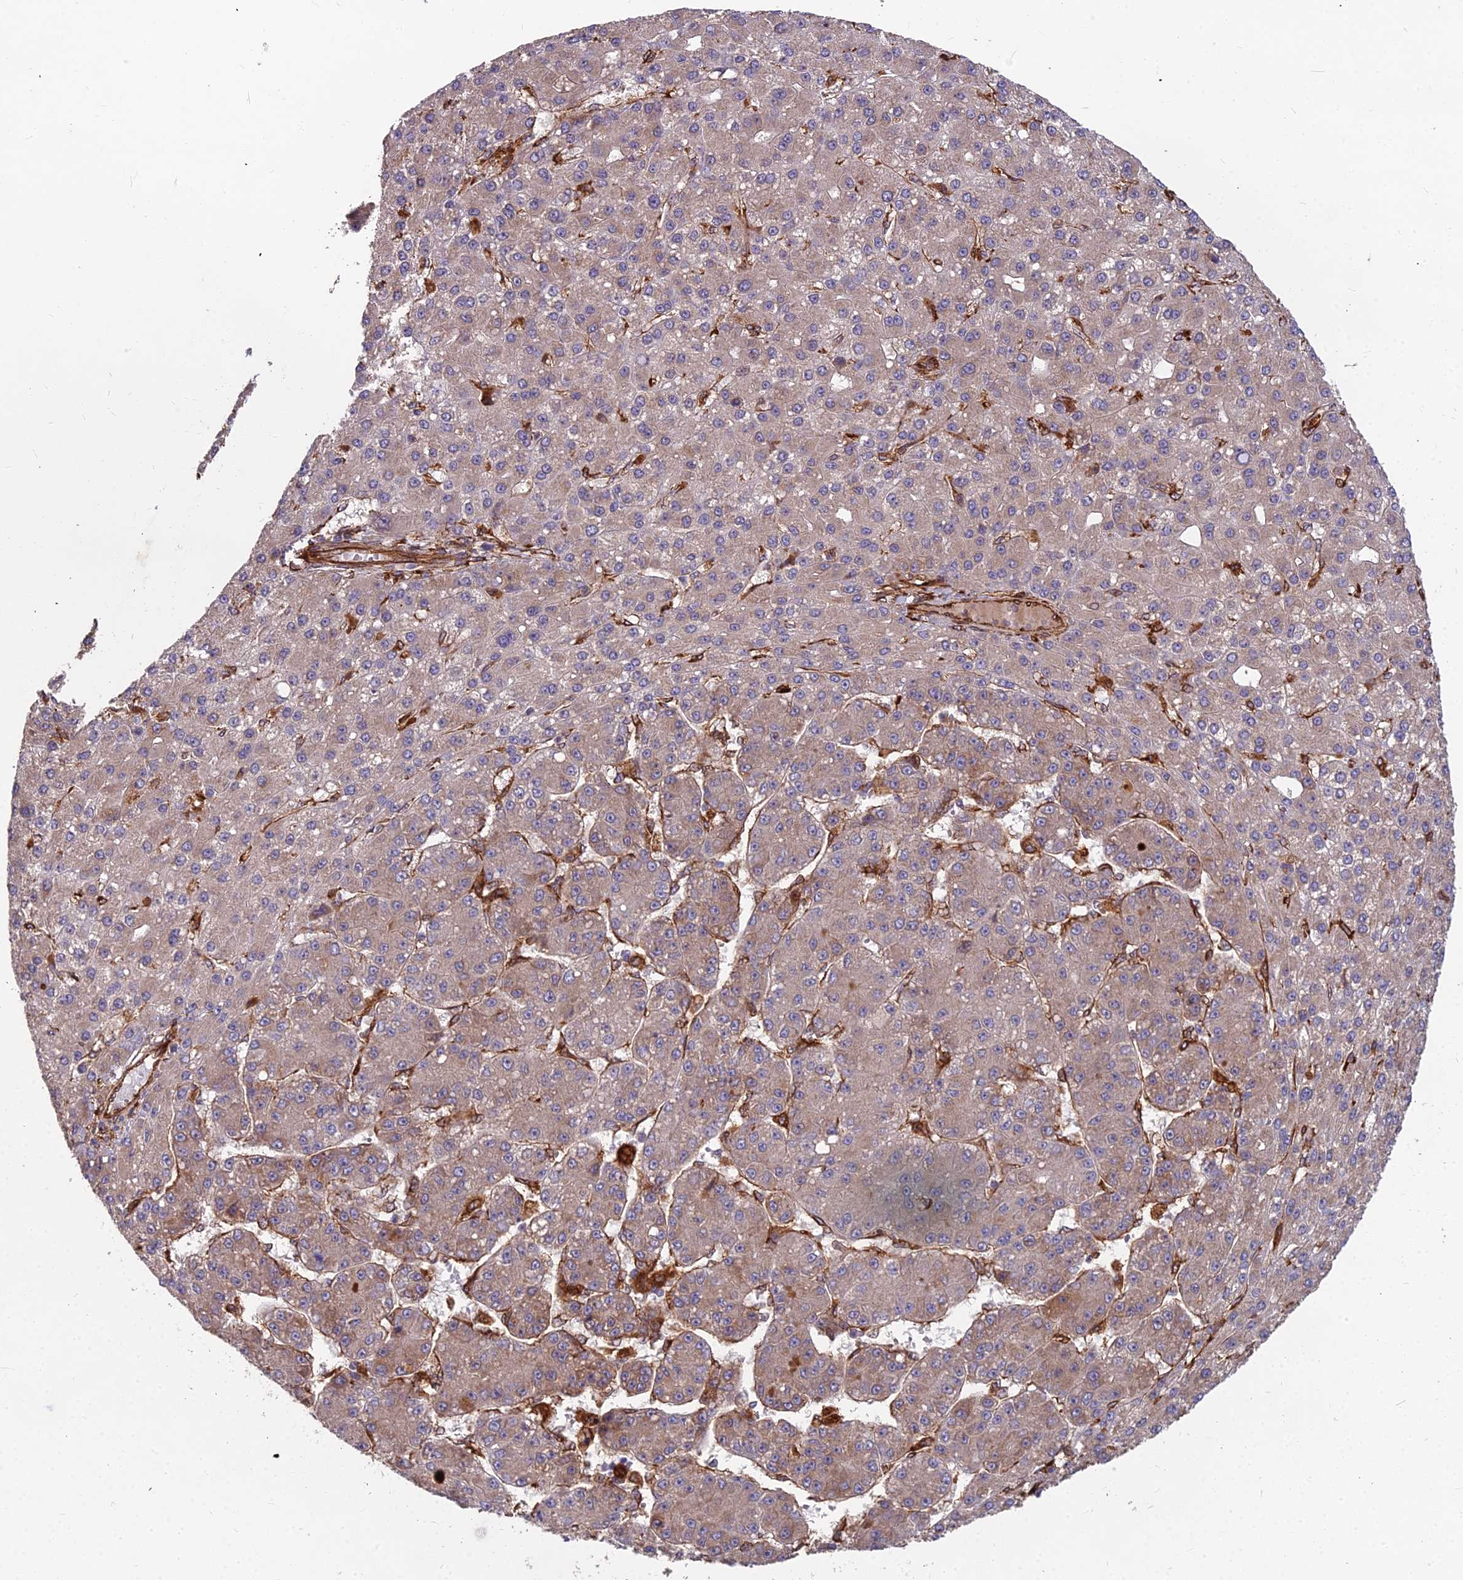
{"staining": {"intensity": "weak", "quantity": "<25%", "location": "cytoplasmic/membranous"}, "tissue": "liver cancer", "cell_type": "Tumor cells", "image_type": "cancer", "snomed": [{"axis": "morphology", "description": "Carcinoma, Hepatocellular, NOS"}, {"axis": "topography", "description": "Liver"}], "caption": "The micrograph reveals no staining of tumor cells in hepatocellular carcinoma (liver). Brightfield microscopy of IHC stained with DAB (brown) and hematoxylin (blue), captured at high magnification.", "gene": "NDUFAF7", "patient": {"sex": "male", "age": 67}}